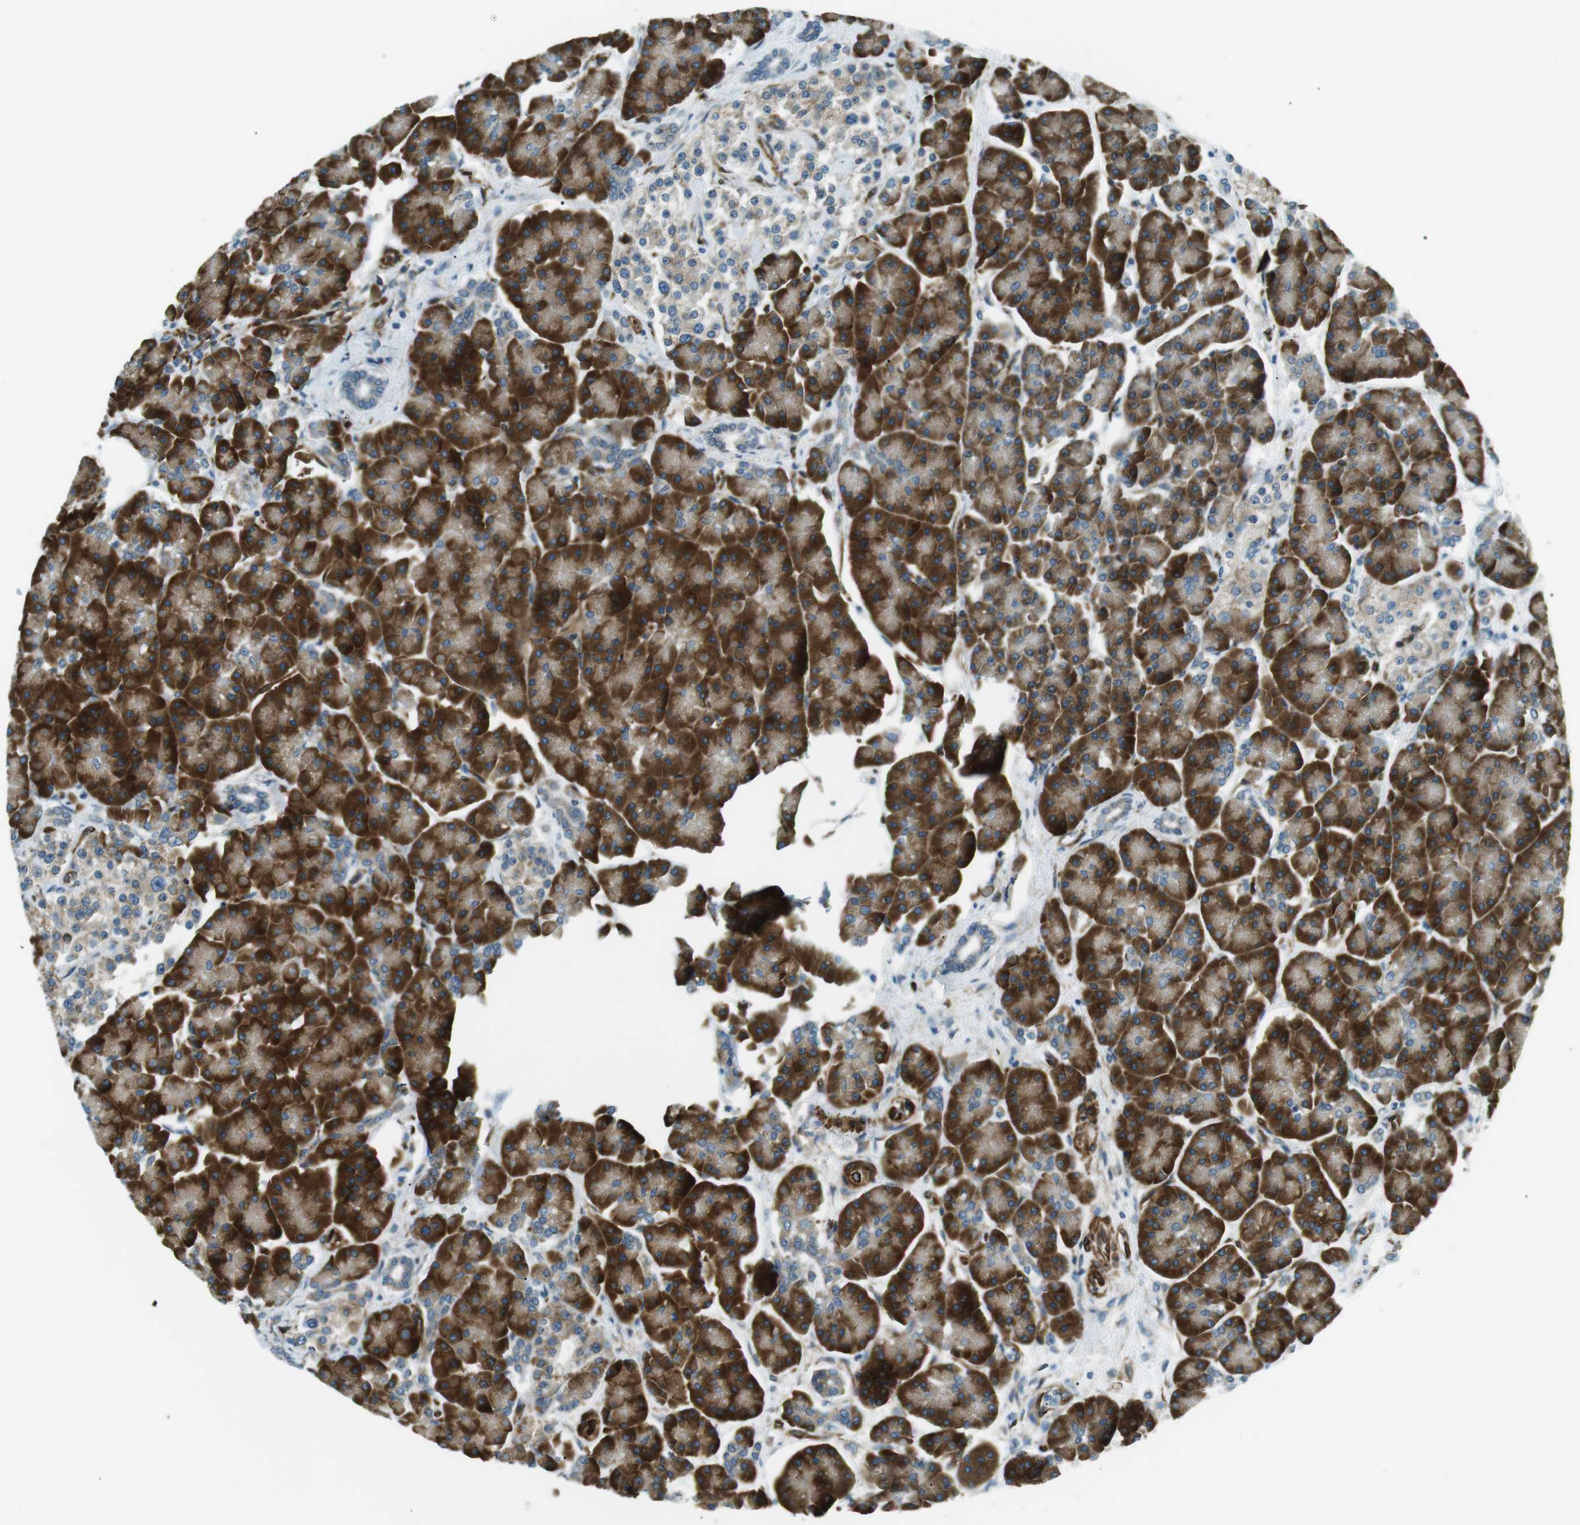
{"staining": {"intensity": "strong", "quantity": ">75%", "location": "cytoplasmic/membranous"}, "tissue": "pancreas", "cell_type": "Exocrine glandular cells", "image_type": "normal", "snomed": [{"axis": "morphology", "description": "Normal tissue, NOS"}, {"axis": "topography", "description": "Pancreas"}], "caption": "Immunohistochemistry photomicrograph of normal pancreas: pancreas stained using IHC displays high levels of strong protein expression localized specifically in the cytoplasmic/membranous of exocrine glandular cells, appearing as a cytoplasmic/membranous brown color.", "gene": "ODR4", "patient": {"sex": "female", "age": 70}}